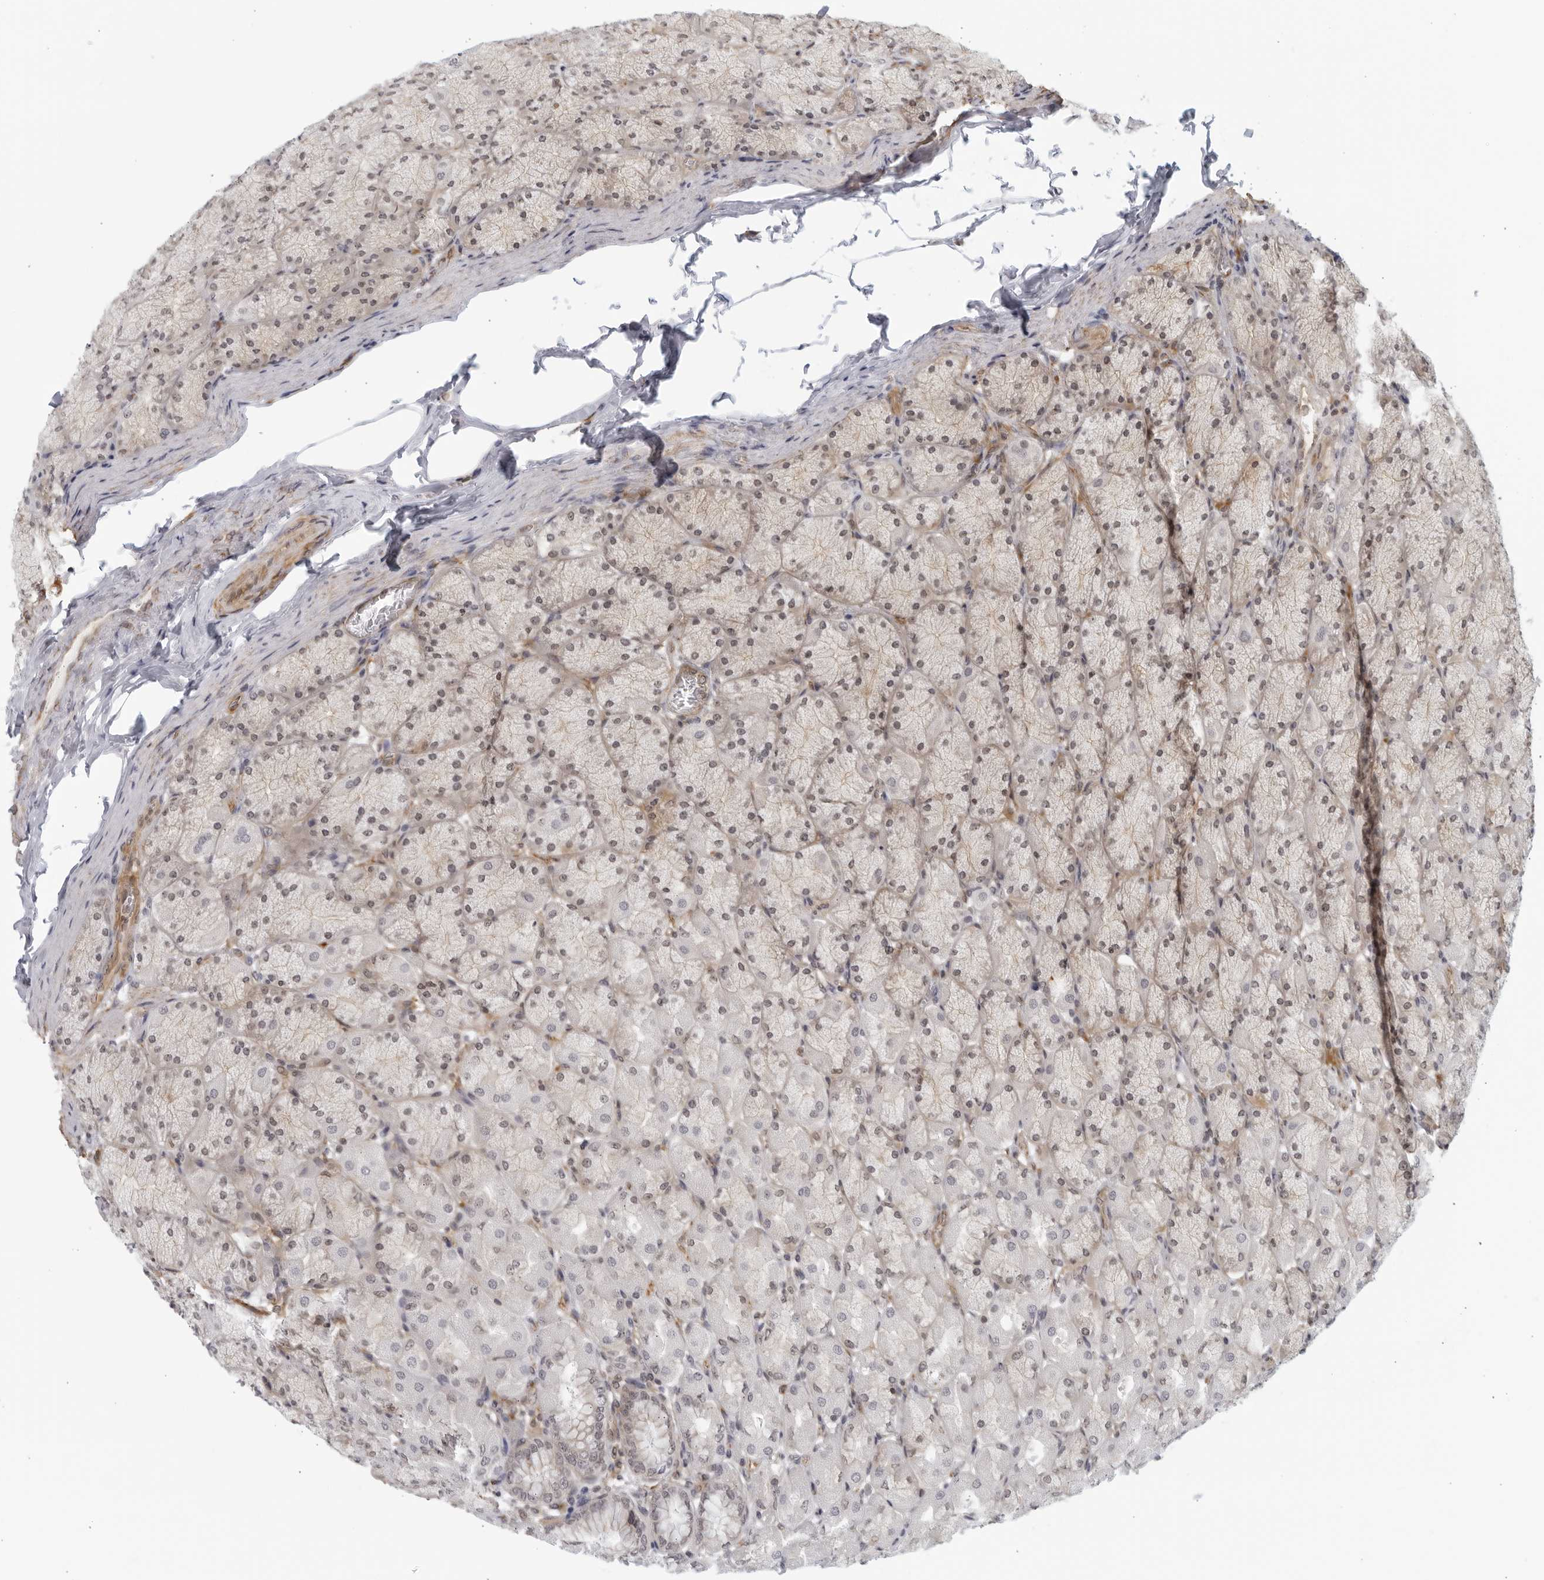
{"staining": {"intensity": "moderate", "quantity": "25%-75%", "location": "cytoplasmic/membranous"}, "tissue": "stomach", "cell_type": "Glandular cells", "image_type": "normal", "snomed": [{"axis": "morphology", "description": "Normal tissue, NOS"}, {"axis": "topography", "description": "Stomach, upper"}], "caption": "Protein staining demonstrates moderate cytoplasmic/membranous expression in about 25%-75% of glandular cells in normal stomach. (DAB (3,3'-diaminobenzidine) IHC, brown staining for protein, blue staining for nuclei).", "gene": "SERTAD4", "patient": {"sex": "female", "age": 56}}